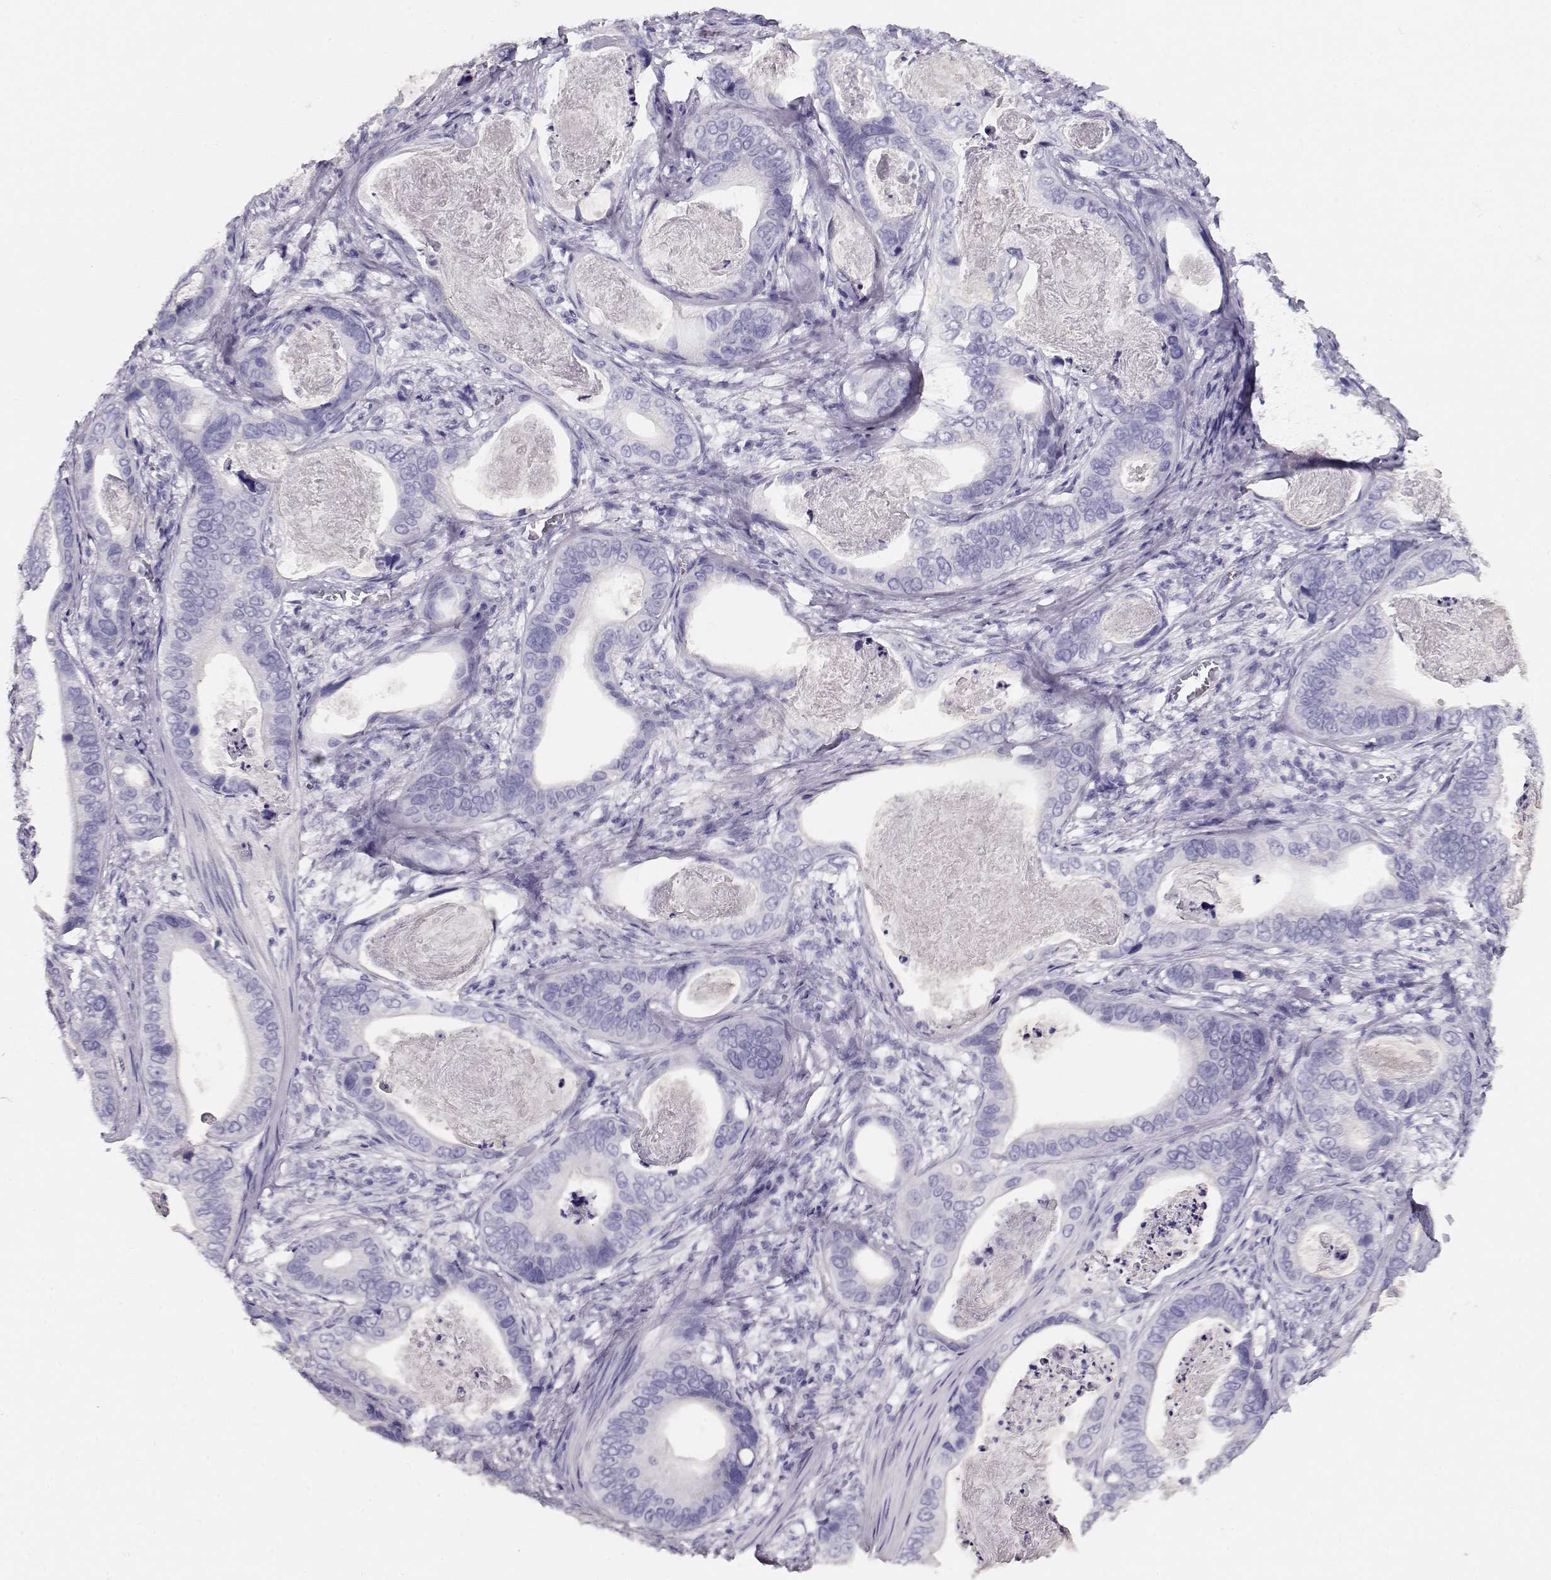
{"staining": {"intensity": "negative", "quantity": "none", "location": "none"}, "tissue": "stomach cancer", "cell_type": "Tumor cells", "image_type": "cancer", "snomed": [{"axis": "morphology", "description": "Adenocarcinoma, NOS"}, {"axis": "topography", "description": "Stomach"}], "caption": "Immunohistochemistry (IHC) of stomach adenocarcinoma demonstrates no staining in tumor cells. The staining was performed using DAB to visualize the protein expression in brown, while the nuclei were stained in blue with hematoxylin (Magnification: 20x).", "gene": "ACTN2", "patient": {"sex": "male", "age": 84}}